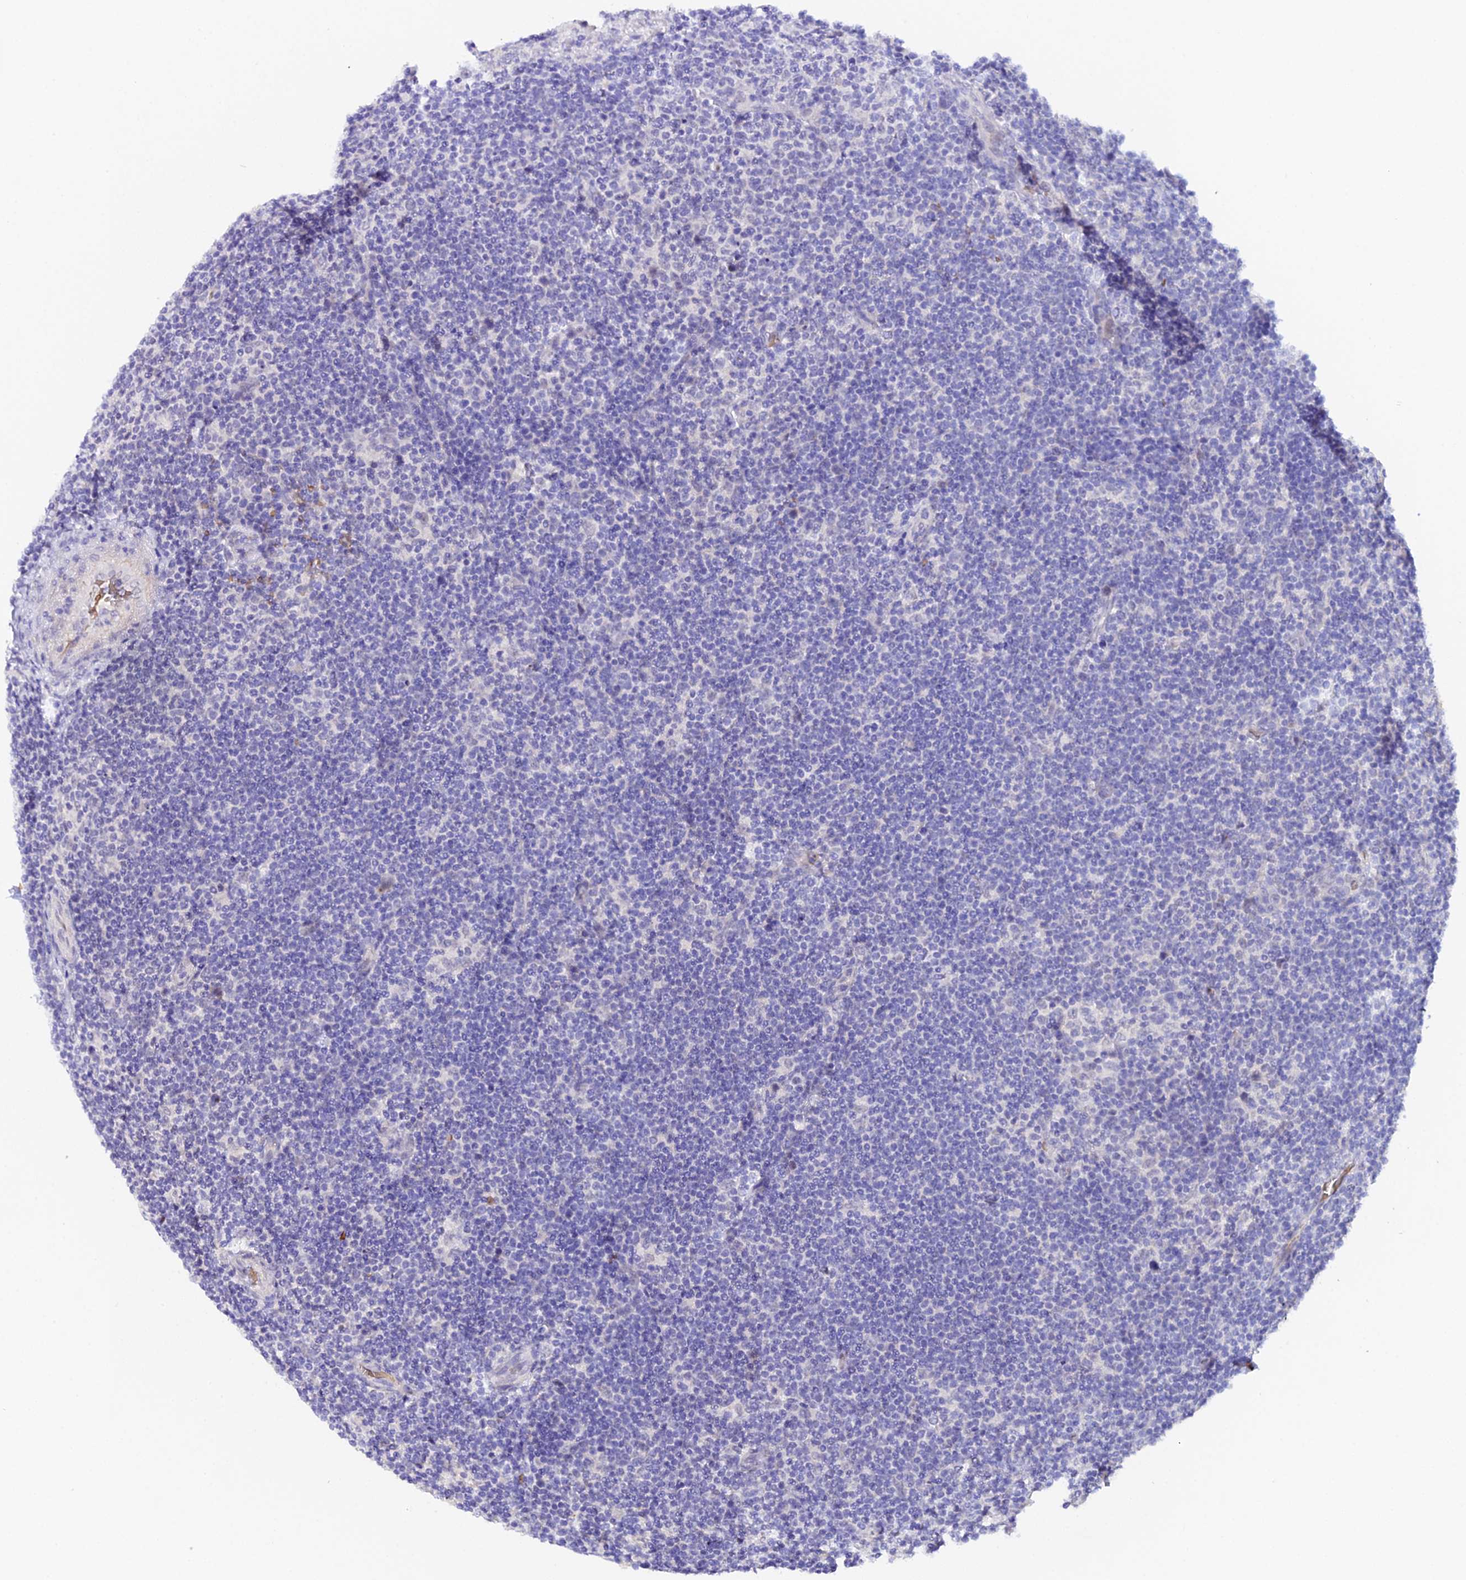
{"staining": {"intensity": "negative", "quantity": "none", "location": "none"}, "tissue": "lymphoma", "cell_type": "Tumor cells", "image_type": "cancer", "snomed": [{"axis": "morphology", "description": "Hodgkin's disease, NOS"}, {"axis": "topography", "description": "Lymph node"}], "caption": "Immunohistochemistry image of neoplastic tissue: human Hodgkin's disease stained with DAB displays no significant protein expression in tumor cells. (DAB (3,3'-diaminobenzidine) immunohistochemistry, high magnification).", "gene": "CFAP45", "patient": {"sex": "female", "age": 57}}